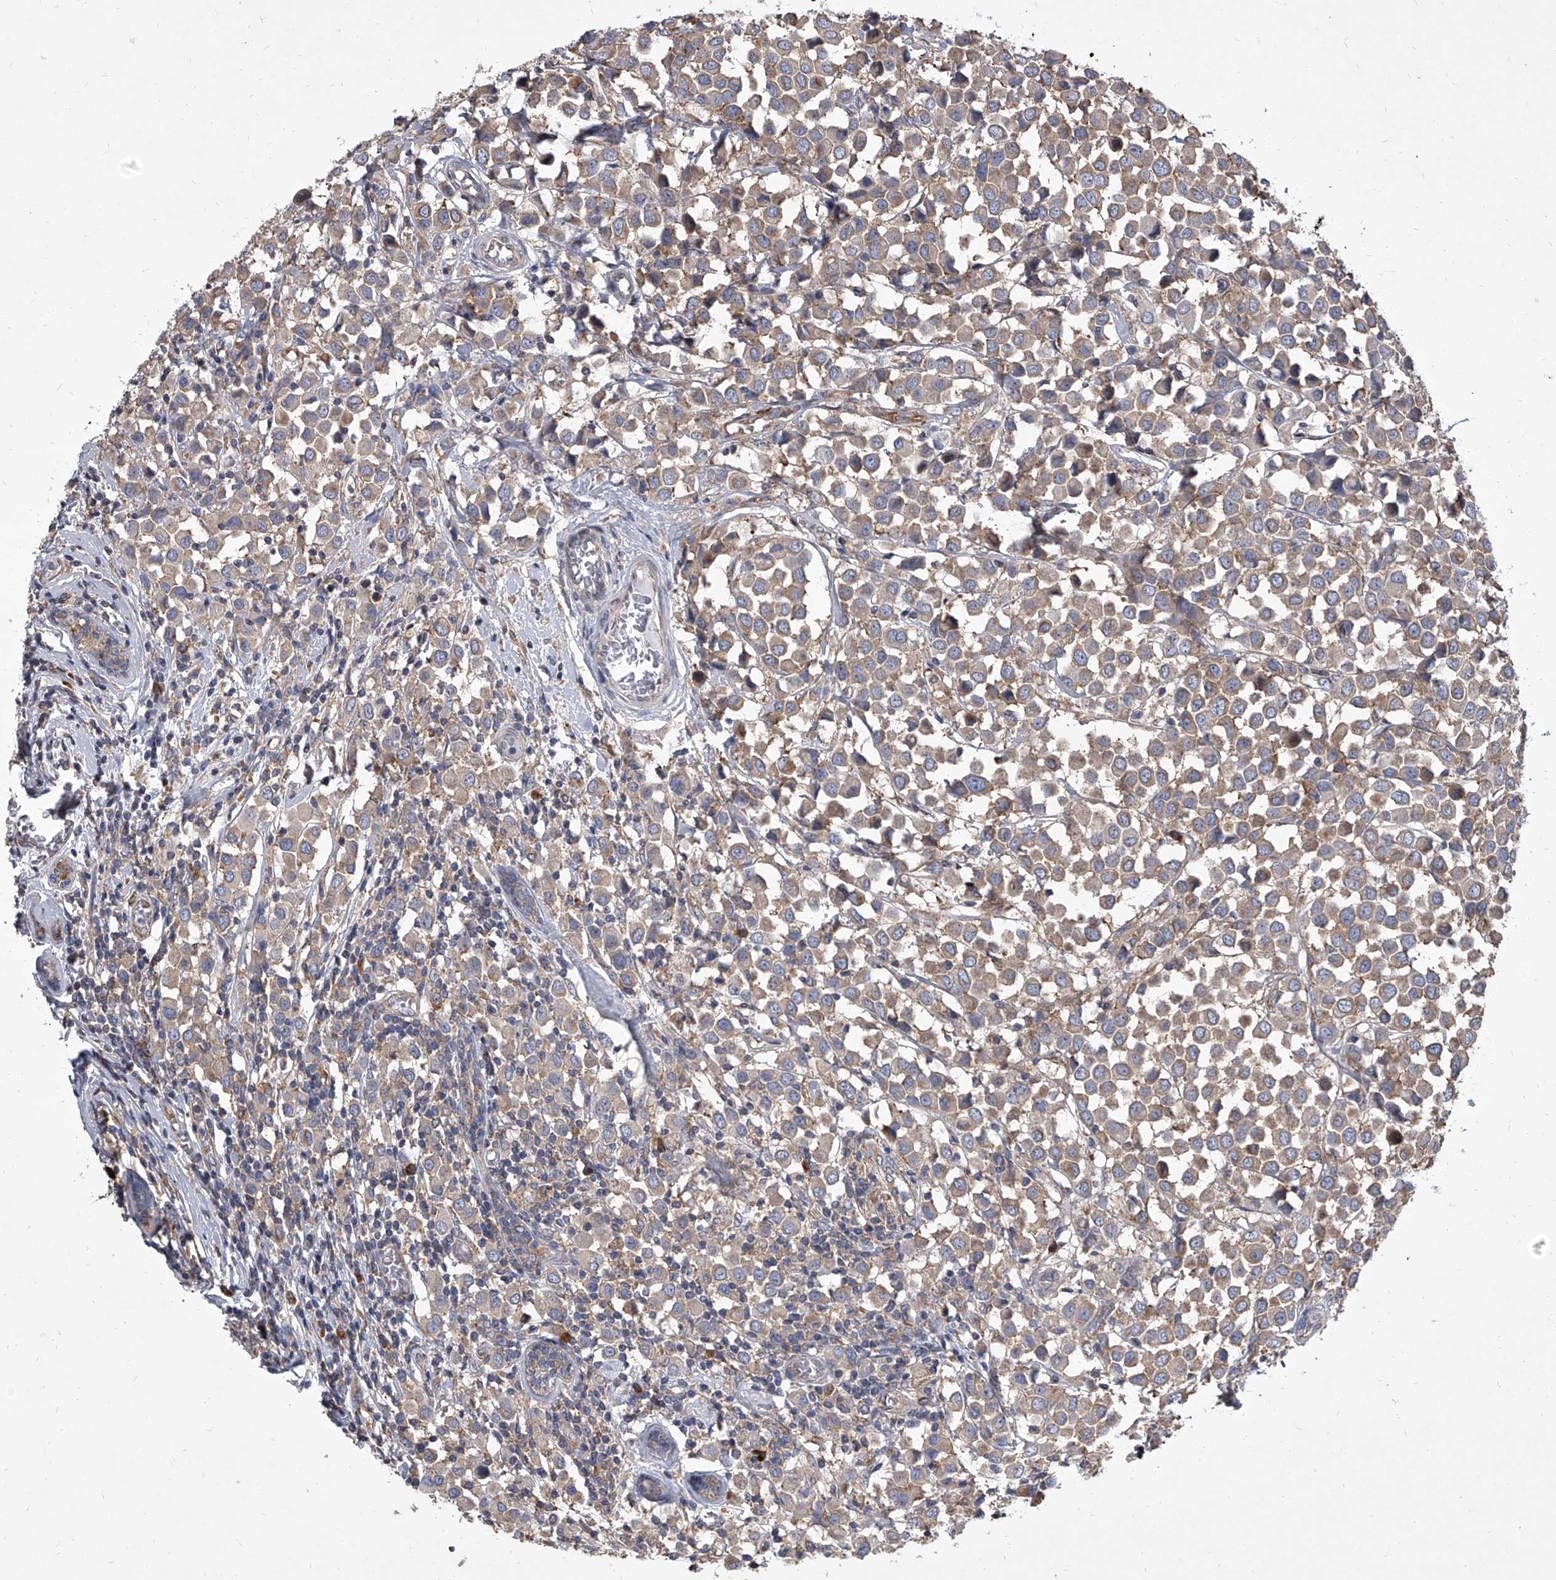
{"staining": {"intensity": "weak", "quantity": ">75%", "location": "cytoplasmic/membranous"}, "tissue": "breast cancer", "cell_type": "Tumor cells", "image_type": "cancer", "snomed": [{"axis": "morphology", "description": "Duct carcinoma"}, {"axis": "topography", "description": "Breast"}], "caption": "A low amount of weak cytoplasmic/membranous staining is identified in about >75% of tumor cells in invasive ductal carcinoma (breast) tissue.", "gene": "EIF2S2", "patient": {"sex": "female", "age": 61}}